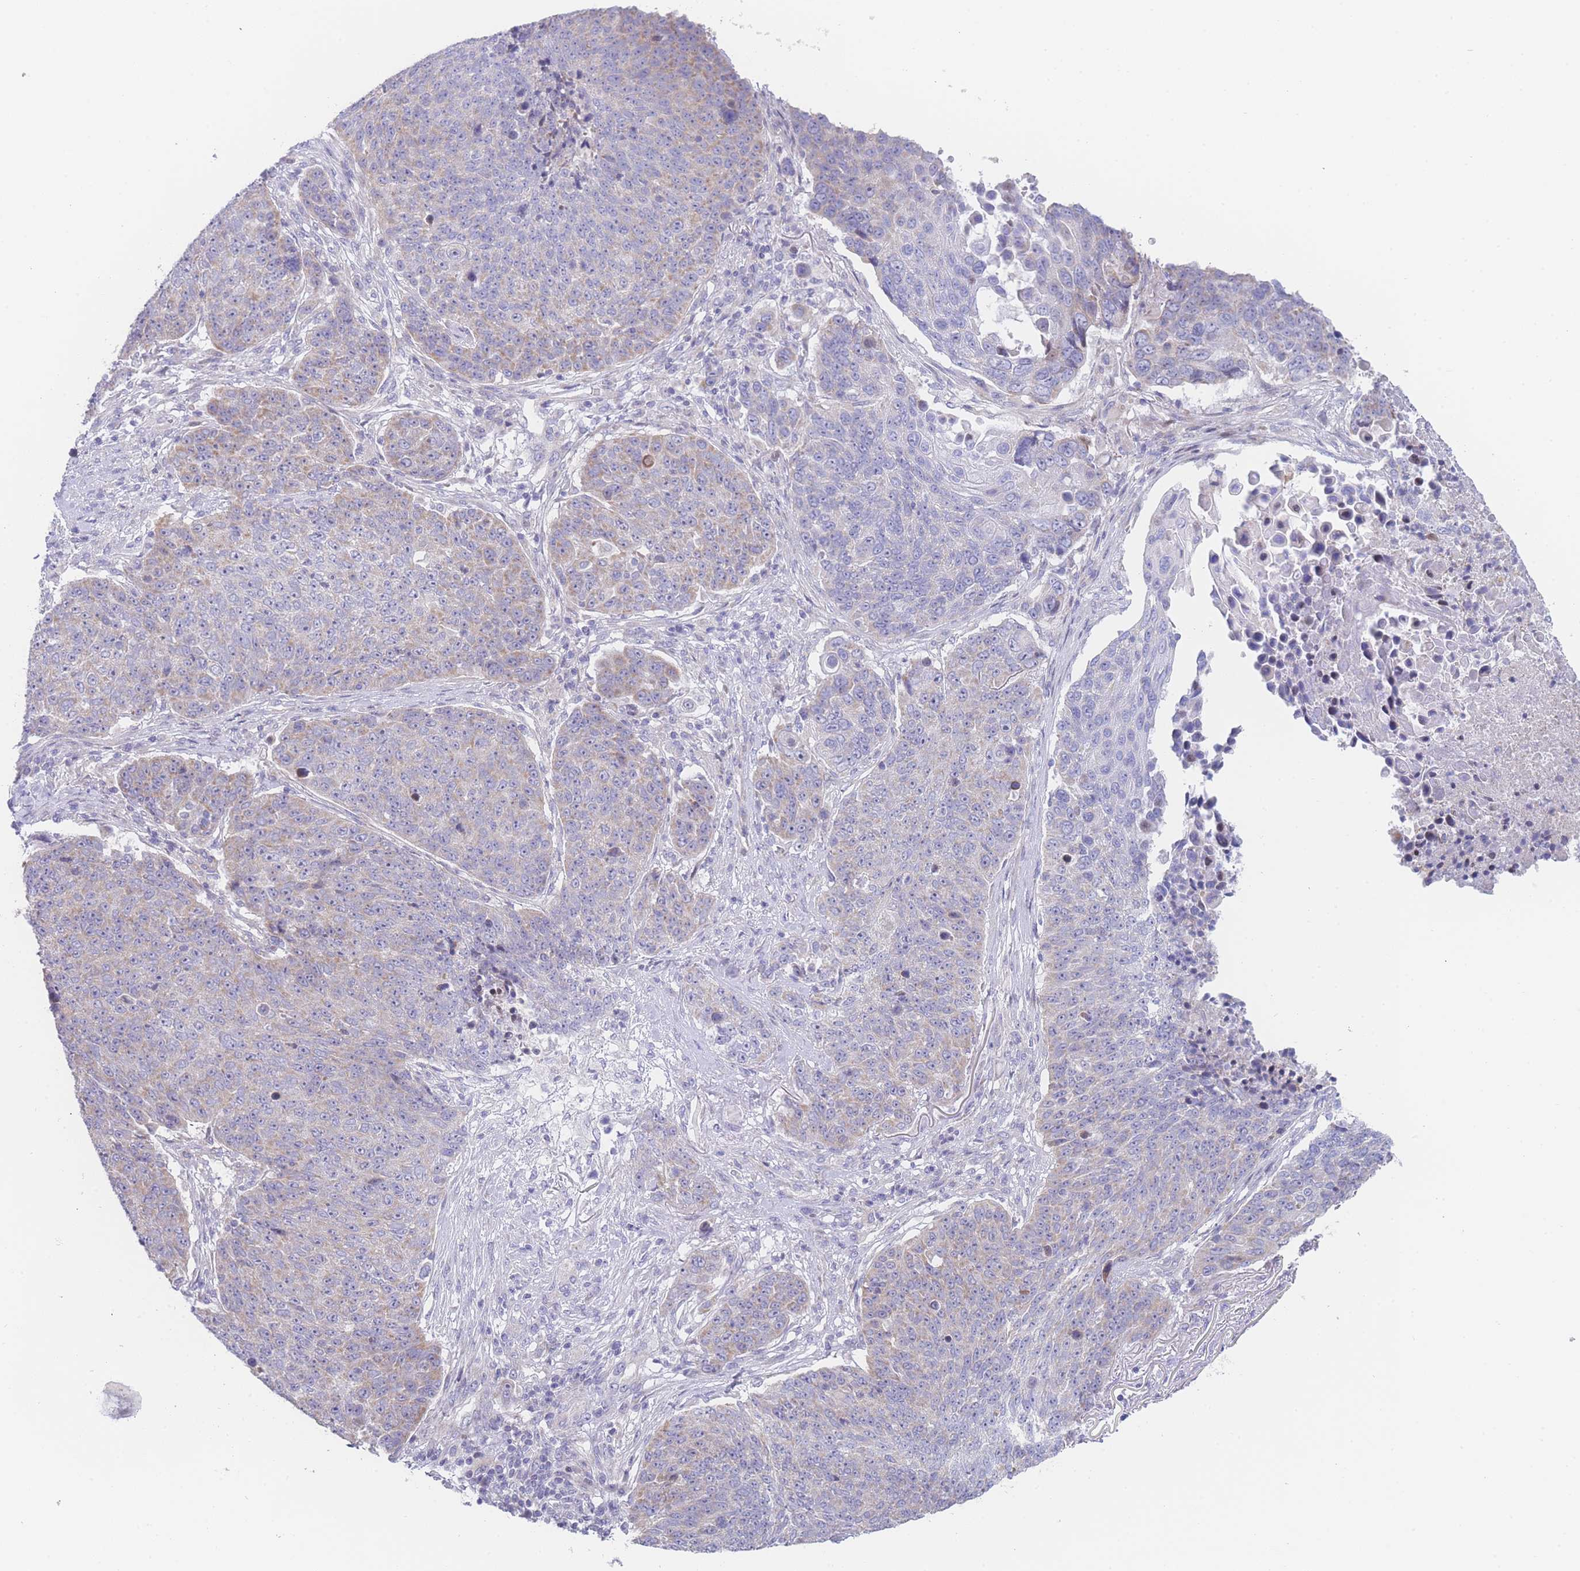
{"staining": {"intensity": "weak", "quantity": "<25%", "location": "cytoplasmic/membranous"}, "tissue": "lung cancer", "cell_type": "Tumor cells", "image_type": "cancer", "snomed": [{"axis": "morphology", "description": "Normal tissue, NOS"}, {"axis": "morphology", "description": "Squamous cell carcinoma, NOS"}, {"axis": "topography", "description": "Lymph node"}, {"axis": "topography", "description": "Lung"}], "caption": "A micrograph of squamous cell carcinoma (lung) stained for a protein shows no brown staining in tumor cells.", "gene": "GPAM", "patient": {"sex": "male", "age": 66}}